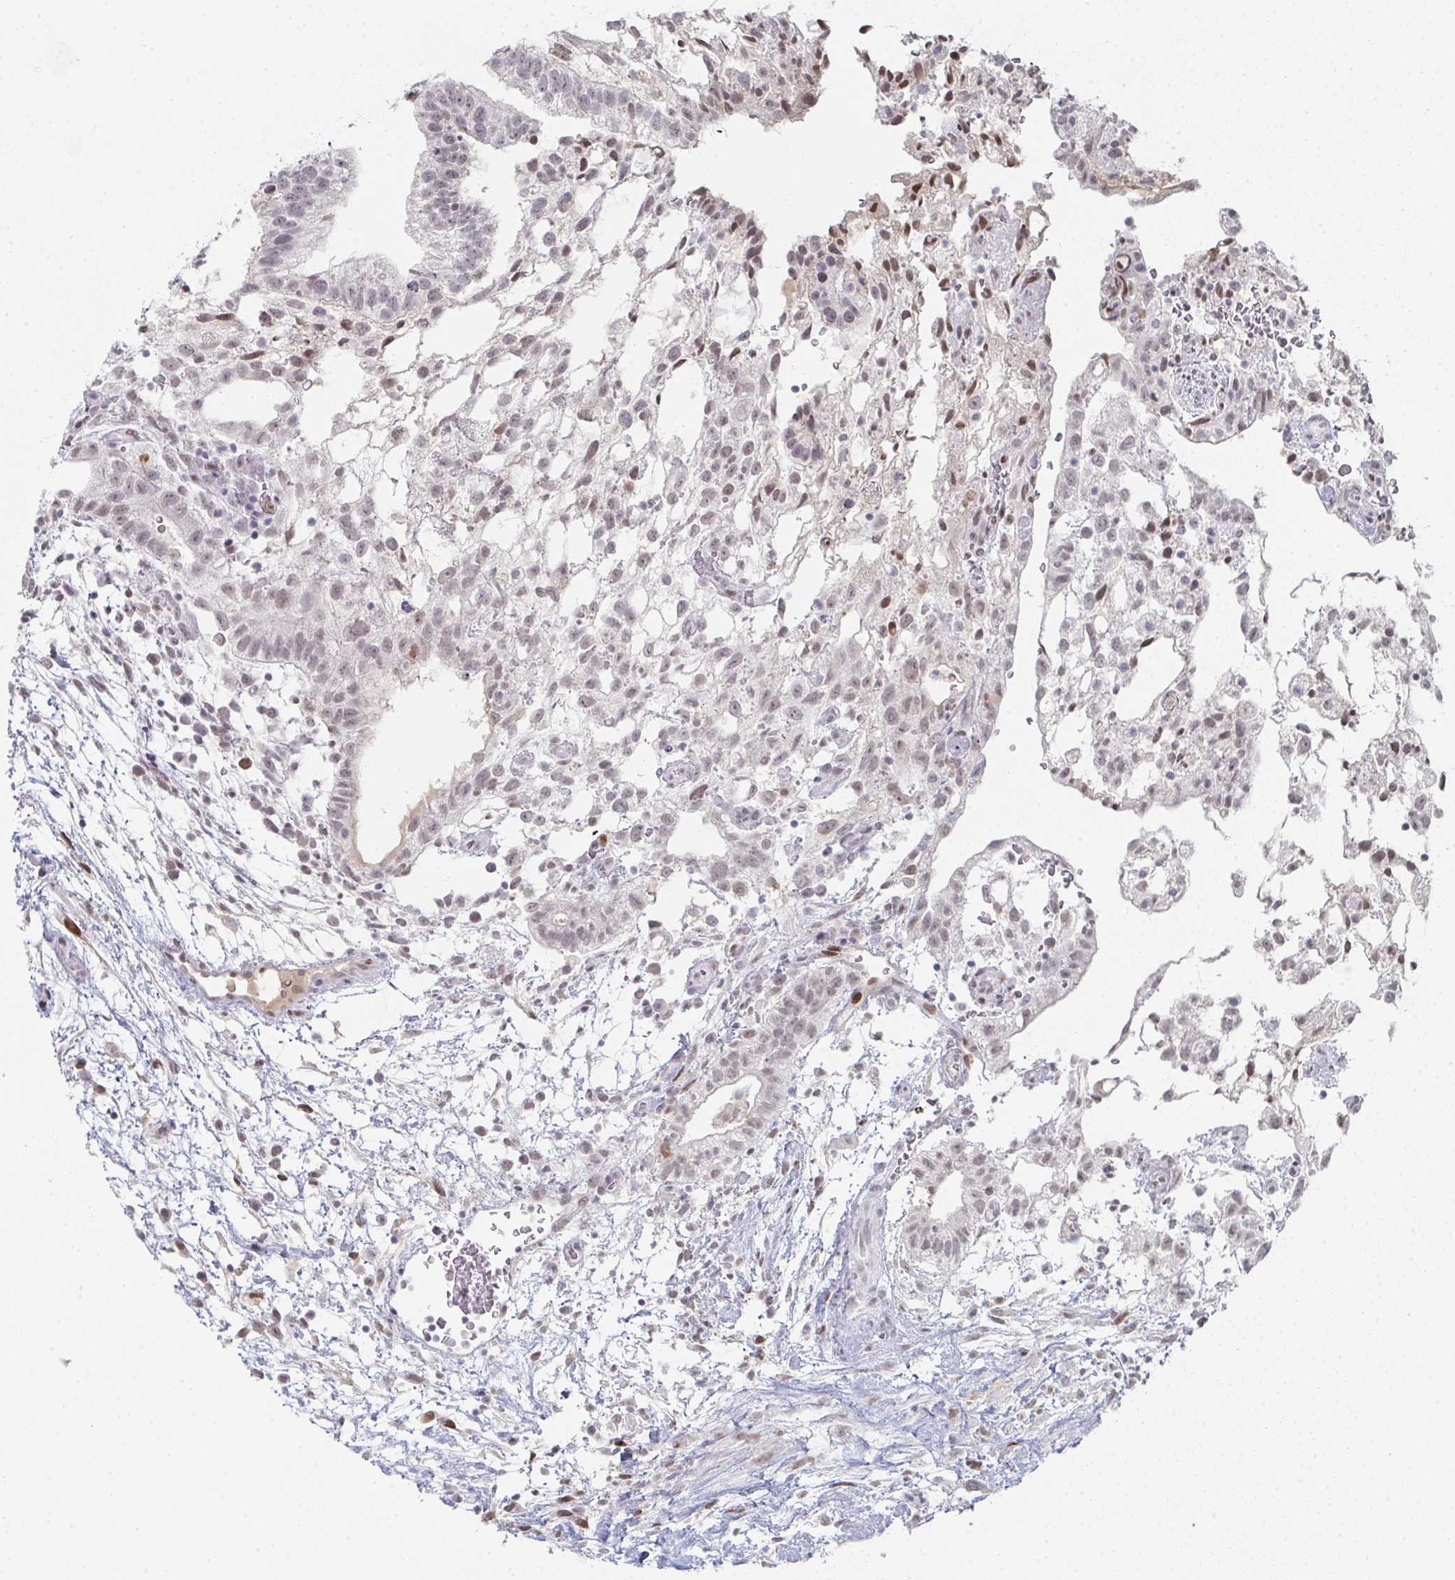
{"staining": {"intensity": "weak", "quantity": "25%-75%", "location": "nuclear"}, "tissue": "testis cancer", "cell_type": "Tumor cells", "image_type": "cancer", "snomed": [{"axis": "morphology", "description": "Carcinoma, Embryonal, NOS"}, {"axis": "topography", "description": "Testis"}], "caption": "Testis cancer stained with DAB (3,3'-diaminobenzidine) IHC shows low levels of weak nuclear expression in approximately 25%-75% of tumor cells.", "gene": "LIN54", "patient": {"sex": "male", "age": 32}}